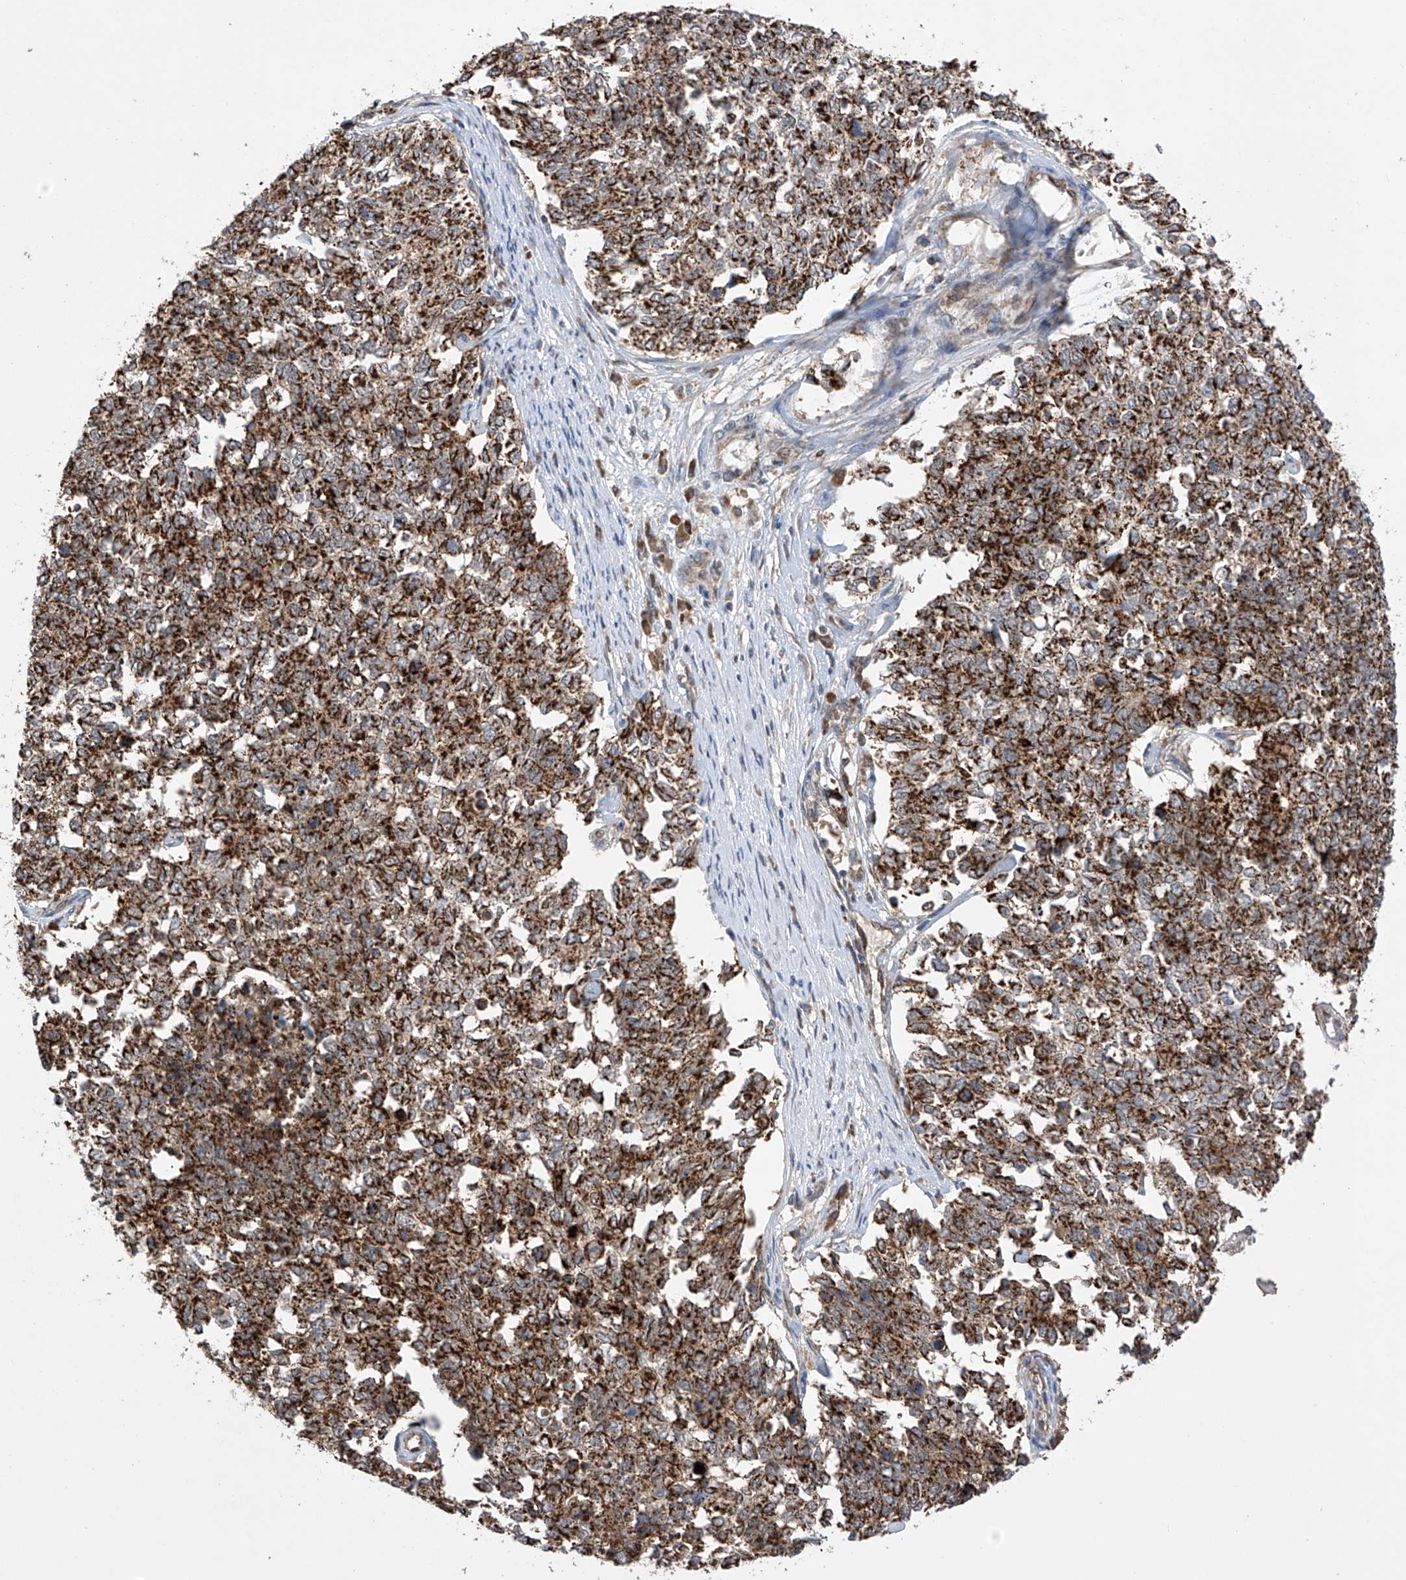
{"staining": {"intensity": "strong", "quantity": ">75%", "location": "cytoplasmic/membranous"}, "tissue": "cervical cancer", "cell_type": "Tumor cells", "image_type": "cancer", "snomed": [{"axis": "morphology", "description": "Squamous cell carcinoma, NOS"}, {"axis": "topography", "description": "Cervix"}], "caption": "Immunohistochemical staining of cervical cancer reveals high levels of strong cytoplasmic/membranous protein positivity in approximately >75% of tumor cells. Using DAB (3,3'-diaminobenzidine) (brown) and hematoxylin (blue) stains, captured at high magnification using brightfield microscopy.", "gene": "SDHAF4", "patient": {"sex": "female", "age": 63}}